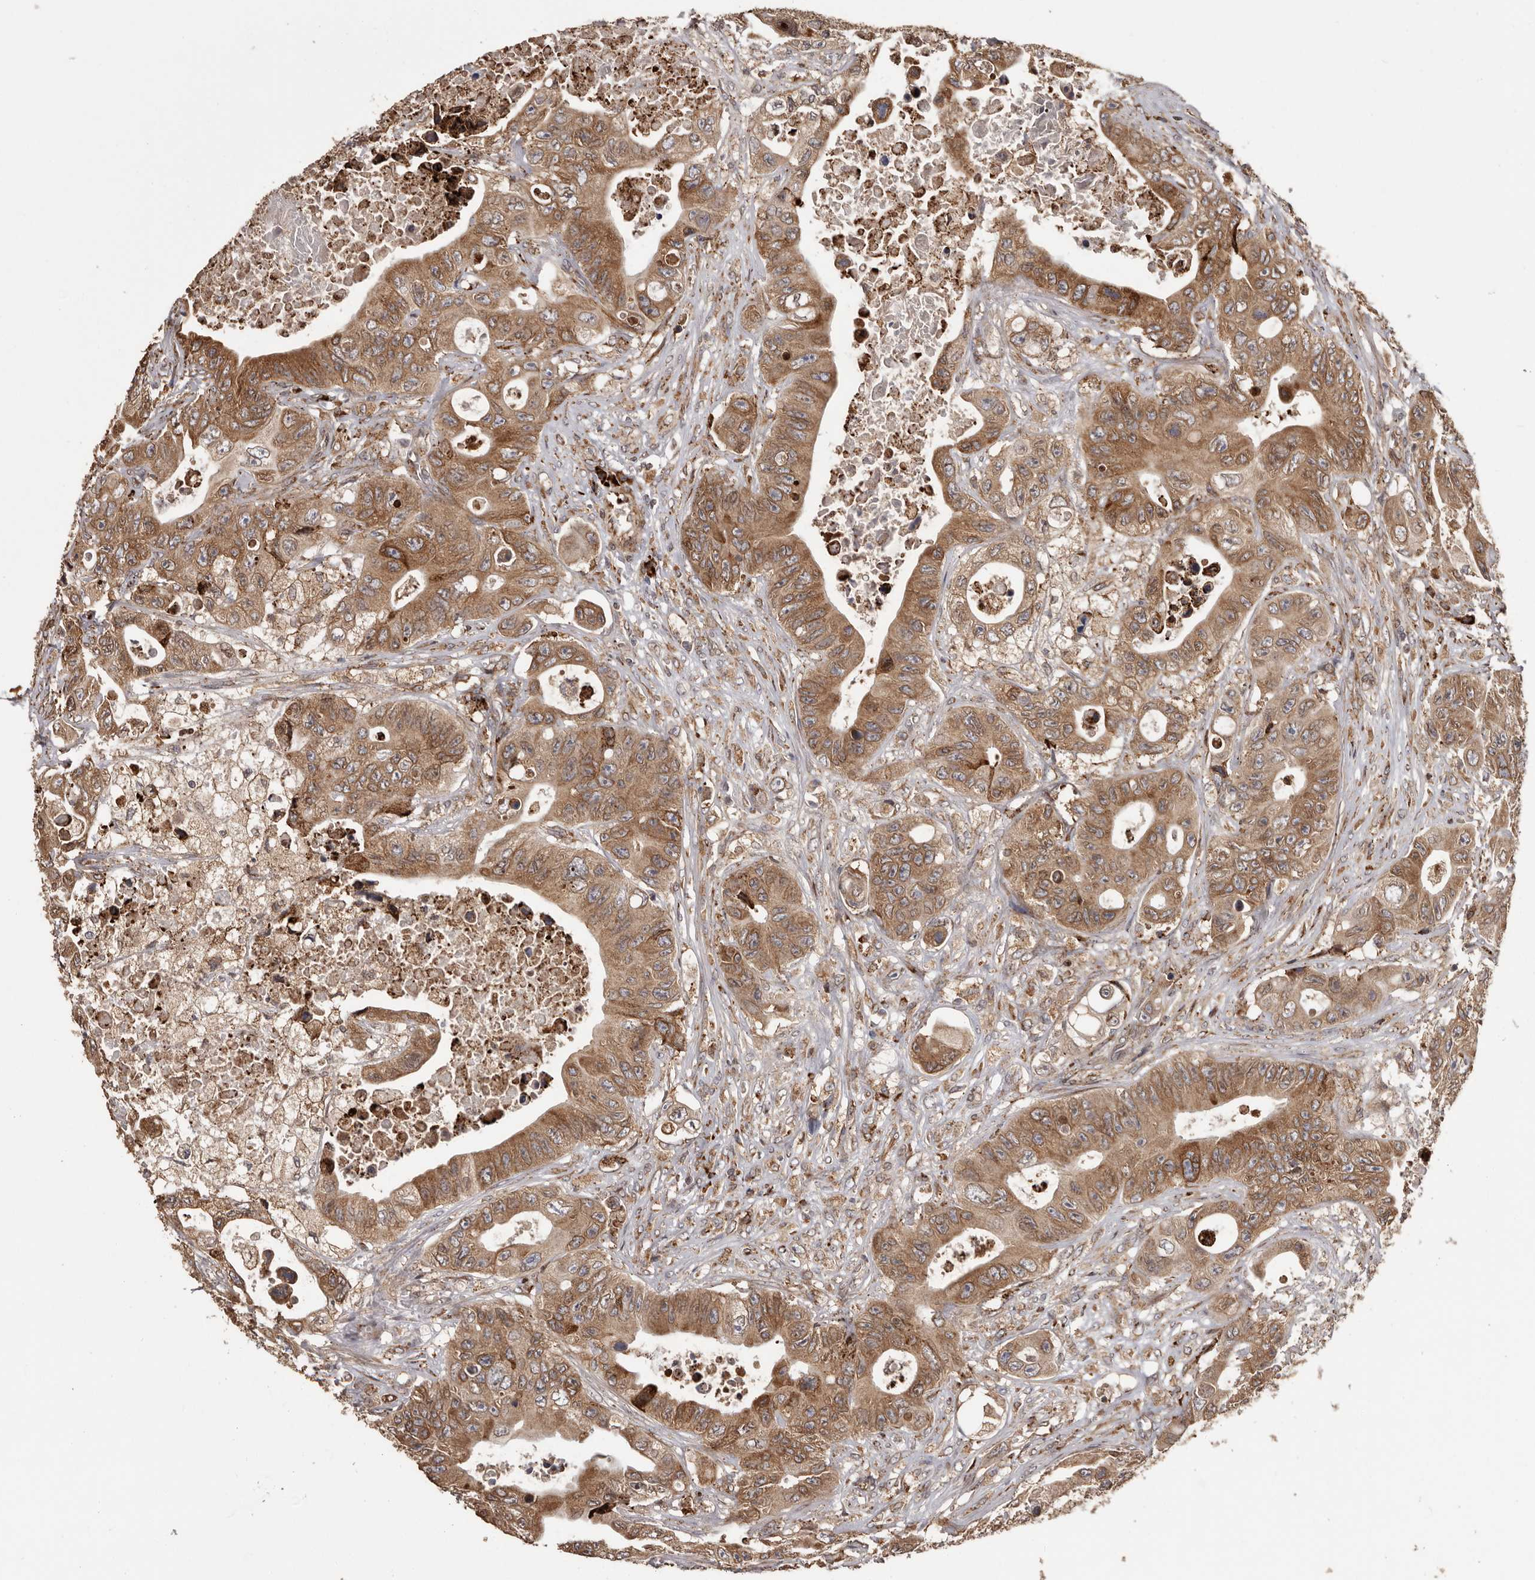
{"staining": {"intensity": "moderate", "quantity": ">75%", "location": "cytoplasmic/membranous"}, "tissue": "colorectal cancer", "cell_type": "Tumor cells", "image_type": "cancer", "snomed": [{"axis": "morphology", "description": "Adenocarcinoma, NOS"}, {"axis": "topography", "description": "Colon"}], "caption": "High-magnification brightfield microscopy of adenocarcinoma (colorectal) stained with DAB (brown) and counterstained with hematoxylin (blue). tumor cells exhibit moderate cytoplasmic/membranous staining is present in approximately>75% of cells.", "gene": "NUP43", "patient": {"sex": "female", "age": 46}}